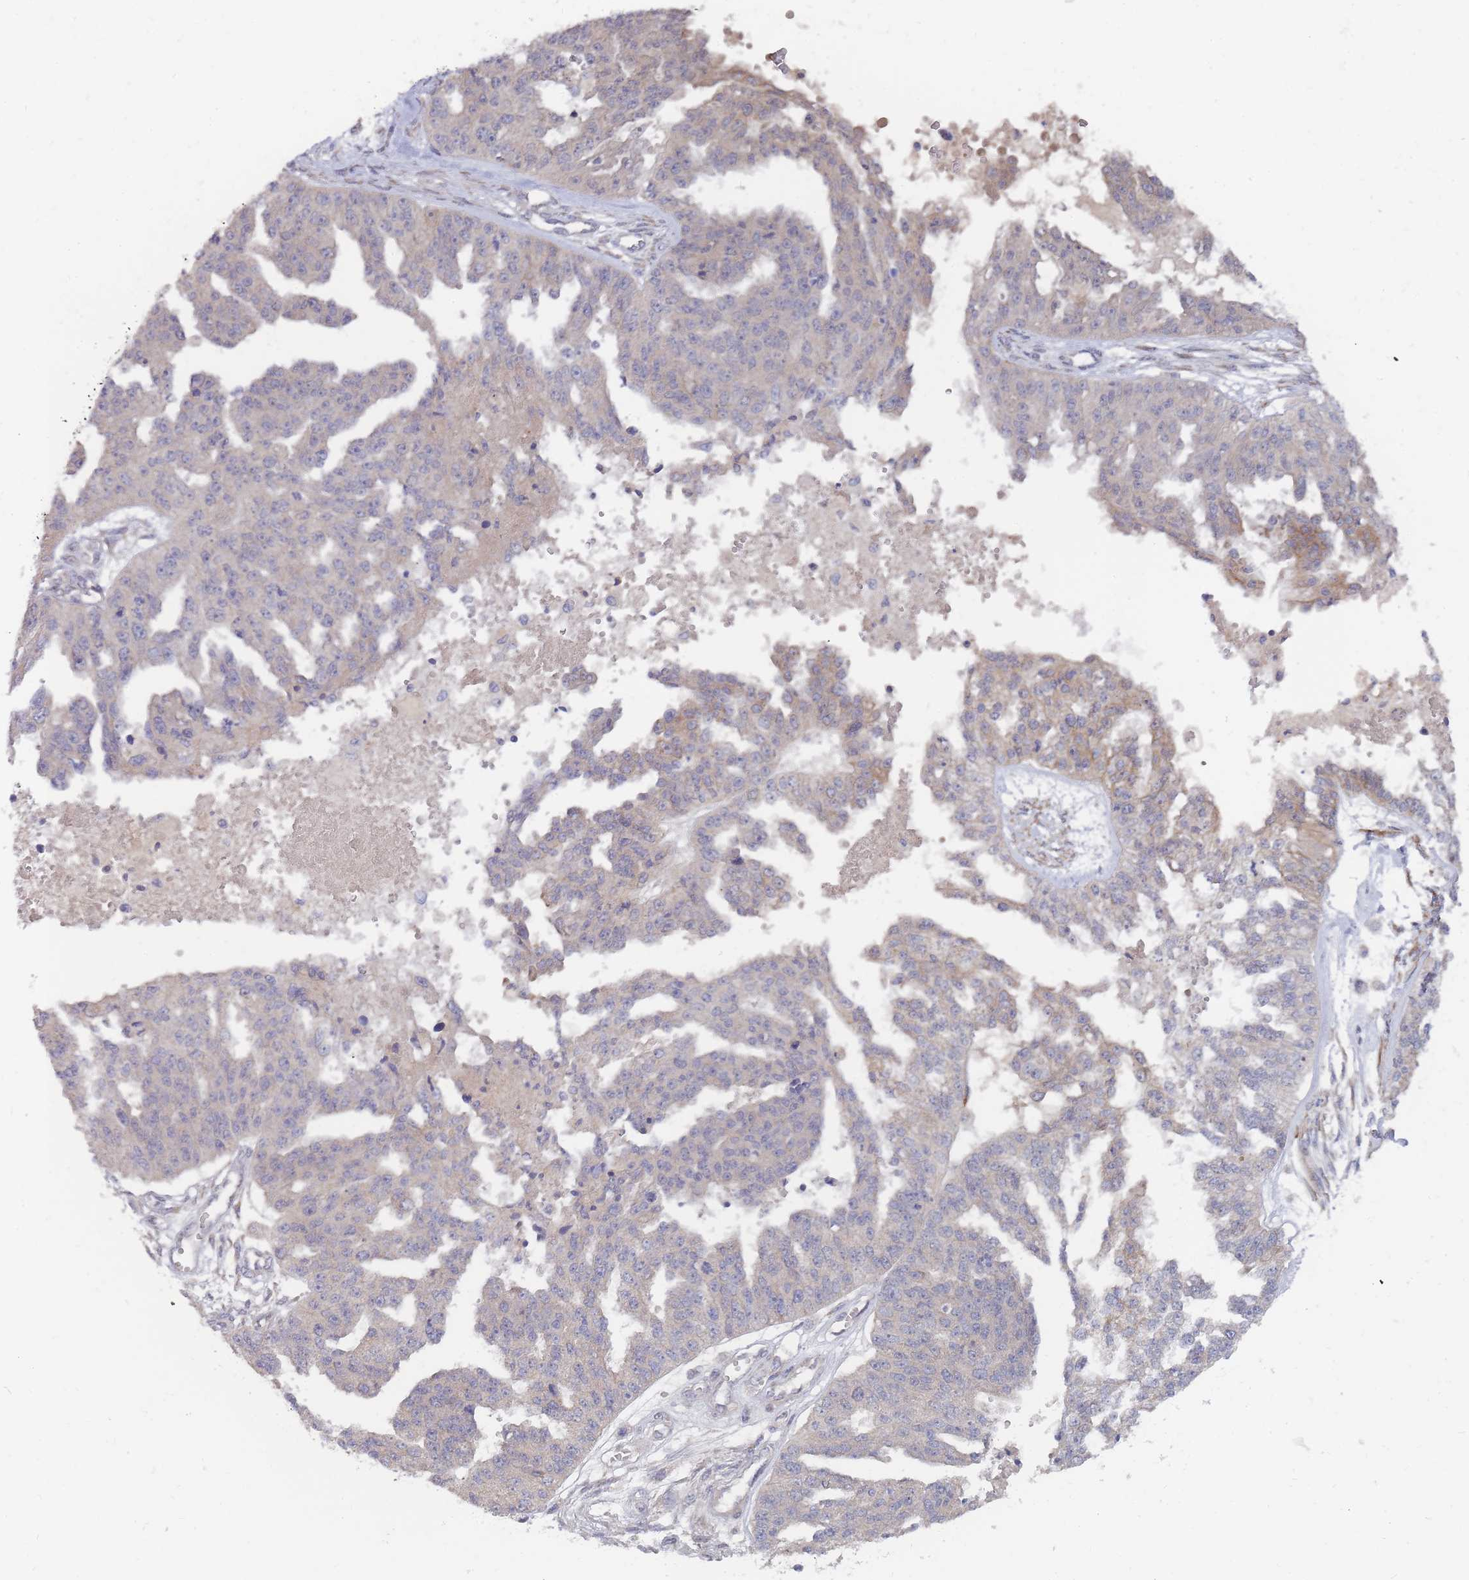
{"staining": {"intensity": "negative", "quantity": "none", "location": "none"}, "tissue": "ovarian cancer", "cell_type": "Tumor cells", "image_type": "cancer", "snomed": [{"axis": "morphology", "description": "Cystadenocarcinoma, serous, NOS"}, {"axis": "topography", "description": "Ovary"}], "caption": "This photomicrograph is of ovarian cancer (serous cystadenocarcinoma) stained with immunohistochemistry to label a protein in brown with the nuclei are counter-stained blue. There is no expression in tumor cells.", "gene": "SLC35F5", "patient": {"sex": "female", "age": 58}}